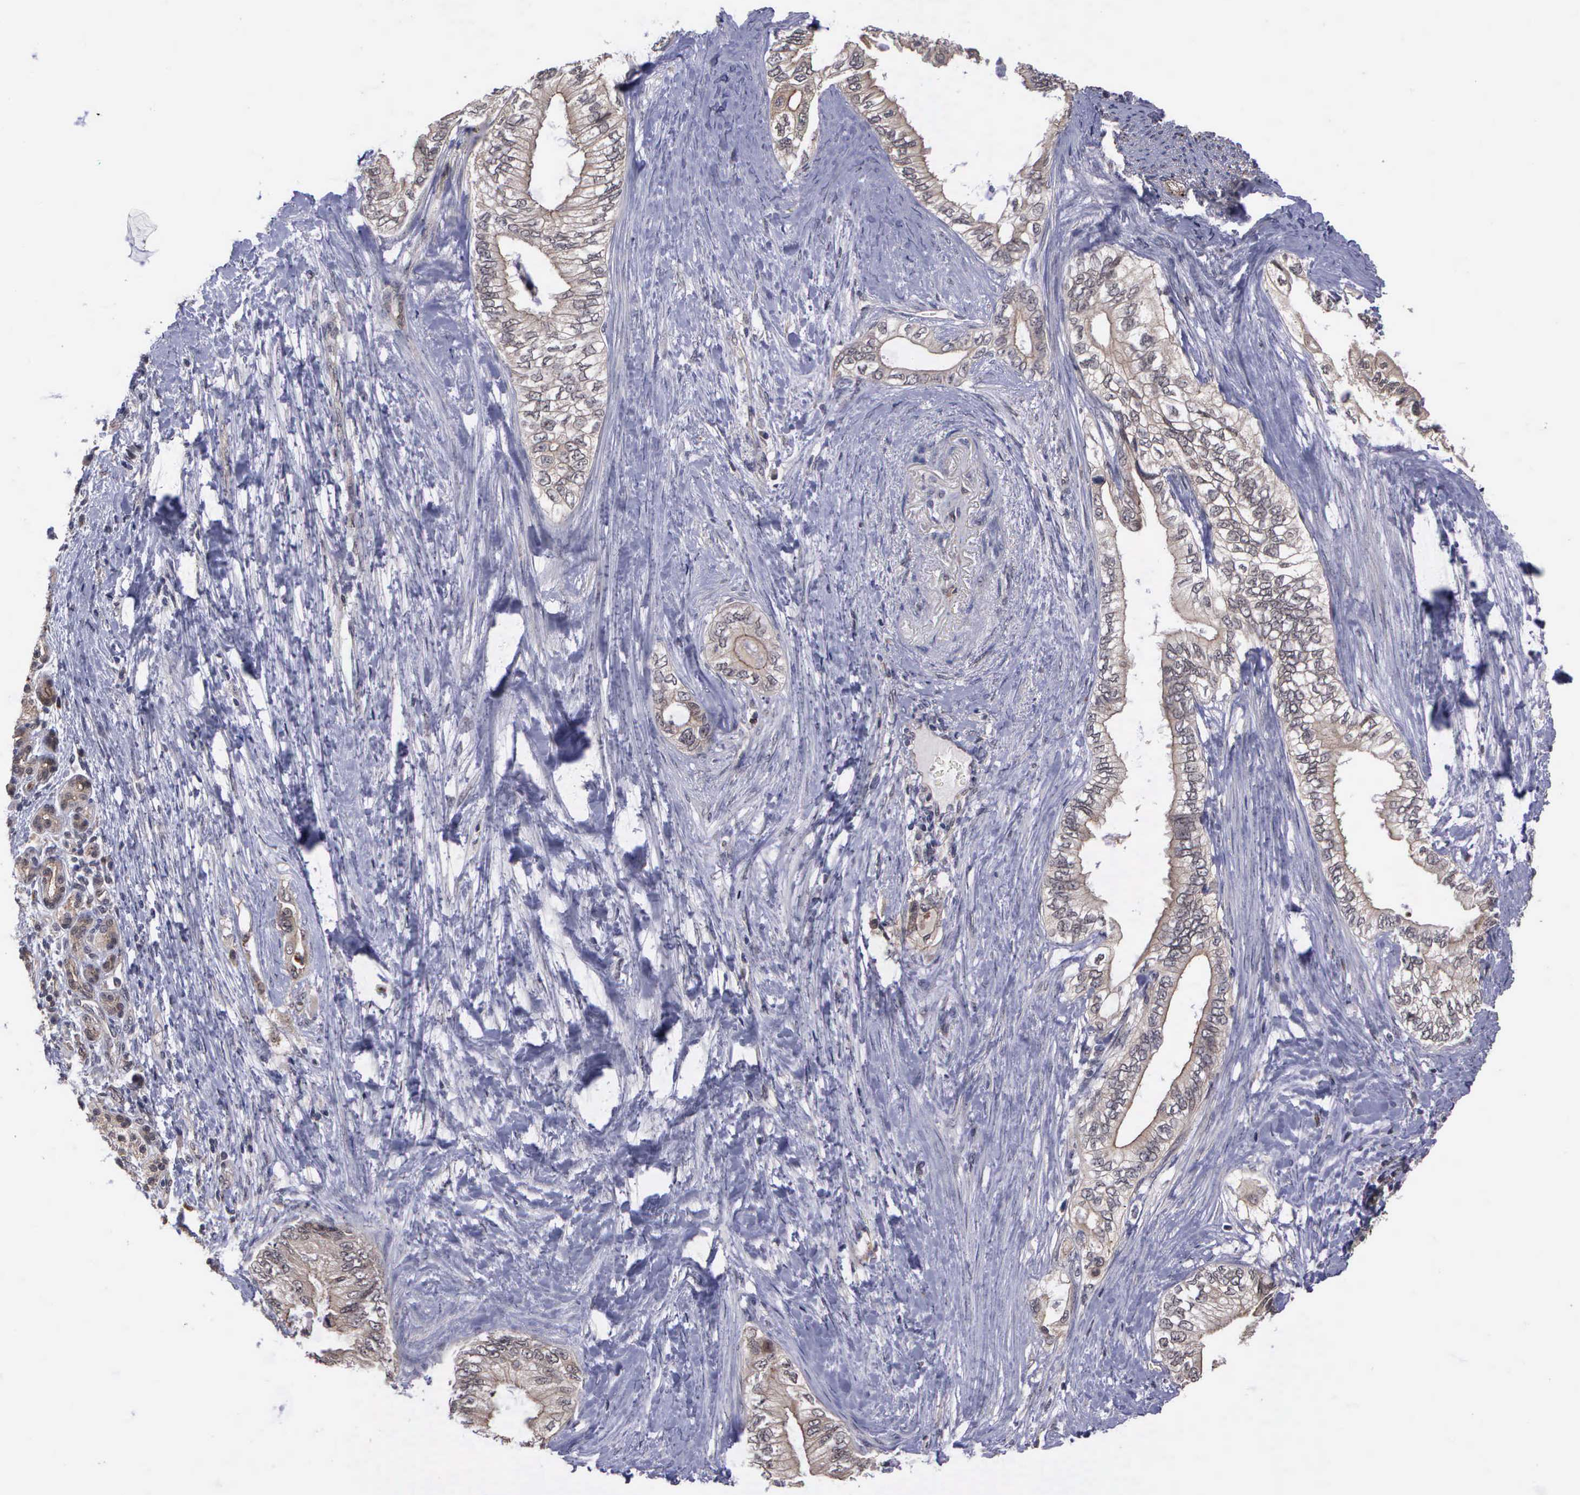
{"staining": {"intensity": "weak", "quantity": ">75%", "location": "cytoplasmic/membranous"}, "tissue": "pancreatic cancer", "cell_type": "Tumor cells", "image_type": "cancer", "snomed": [{"axis": "morphology", "description": "Adenocarcinoma, NOS"}, {"axis": "topography", "description": "Pancreas"}], "caption": "An image of human pancreatic adenocarcinoma stained for a protein displays weak cytoplasmic/membranous brown staining in tumor cells. (Stains: DAB (3,3'-diaminobenzidine) in brown, nuclei in blue, Microscopy: brightfield microscopy at high magnification).", "gene": "MAP3K9", "patient": {"sex": "female", "age": 66}}